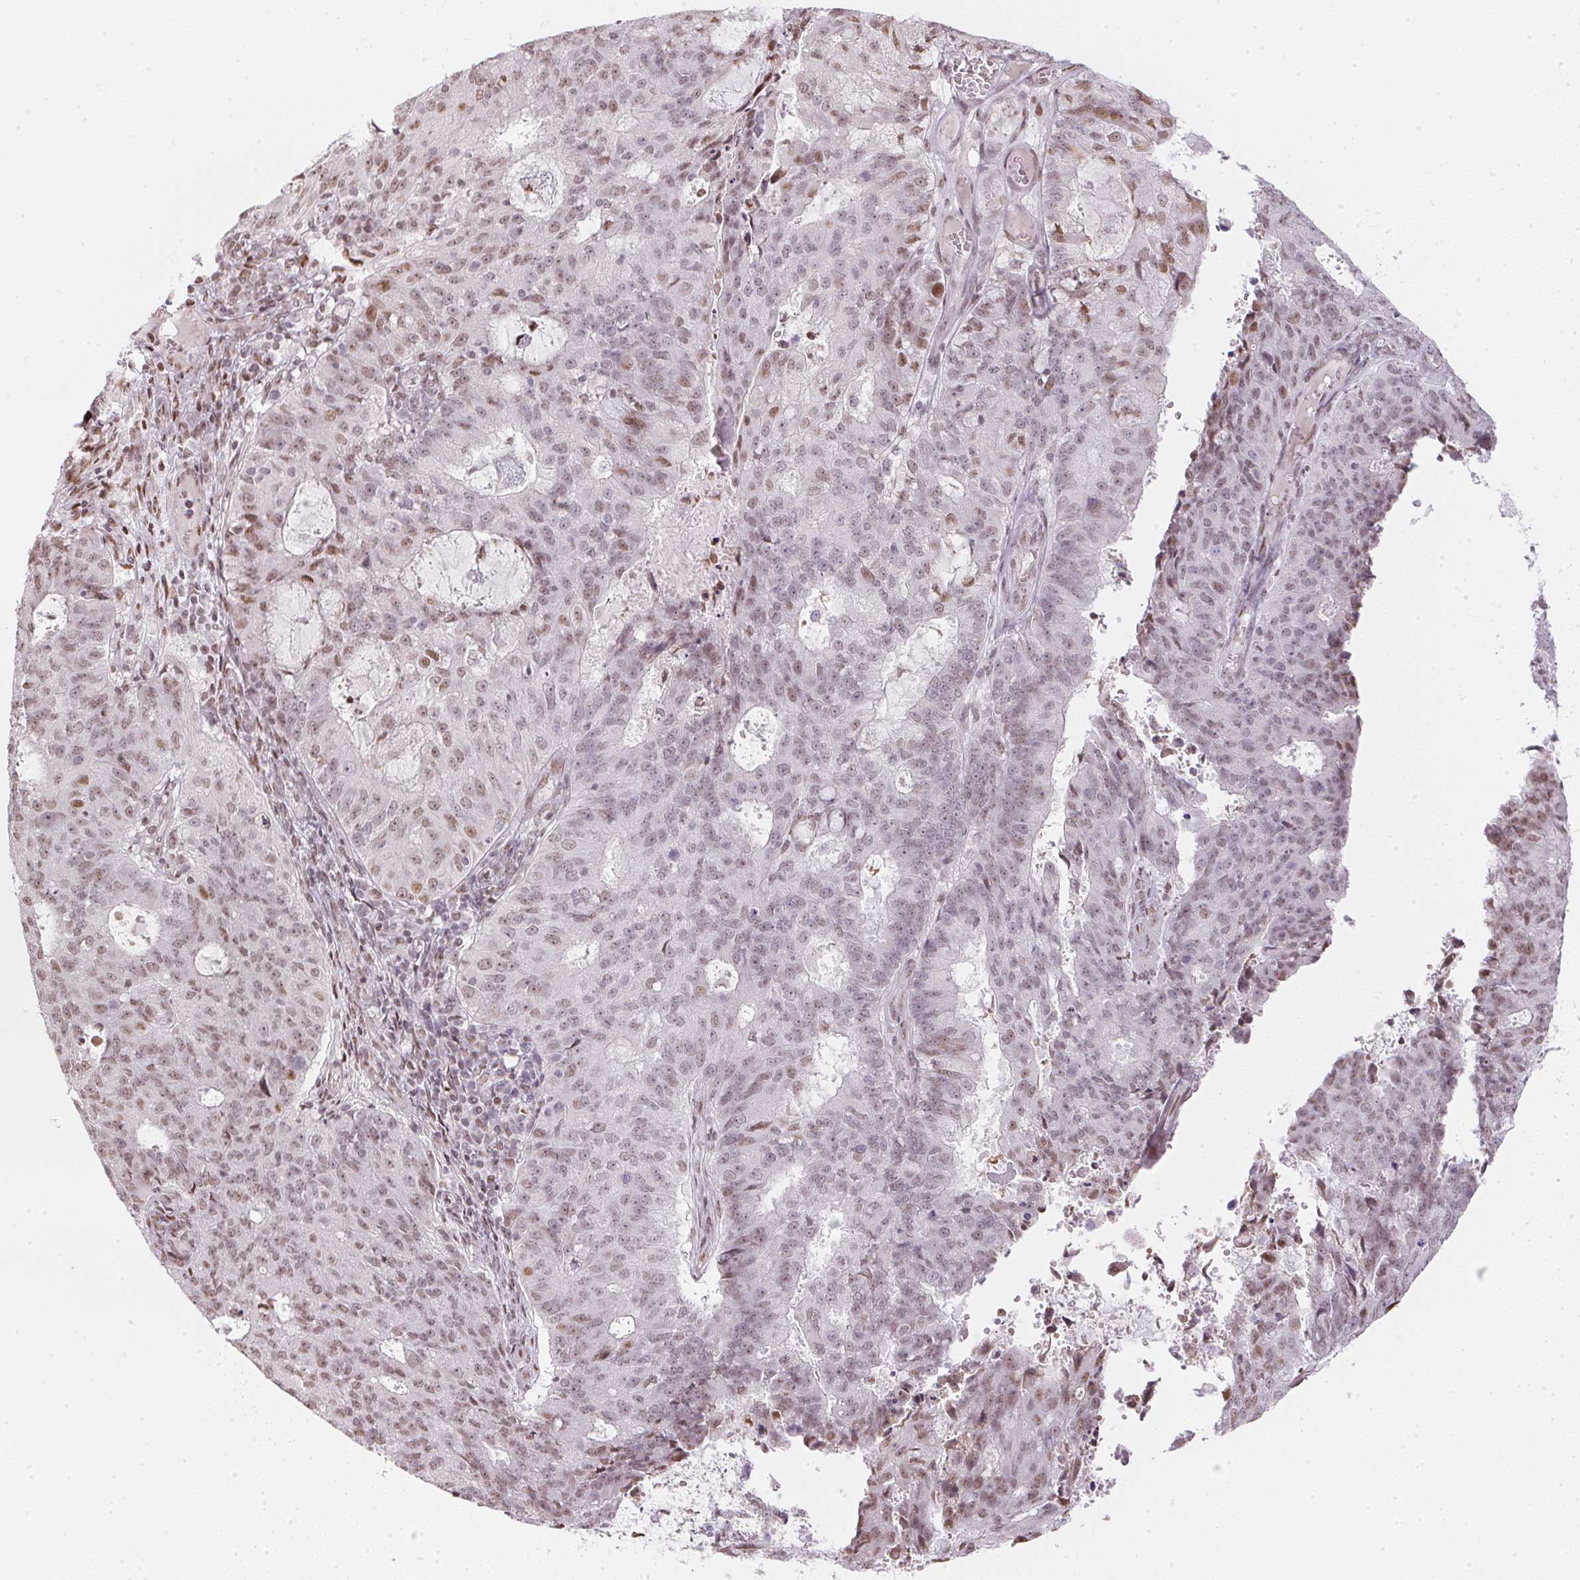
{"staining": {"intensity": "weak", "quantity": "<25%", "location": "nuclear"}, "tissue": "endometrial cancer", "cell_type": "Tumor cells", "image_type": "cancer", "snomed": [{"axis": "morphology", "description": "Adenocarcinoma, NOS"}, {"axis": "topography", "description": "Endometrium"}], "caption": "DAB immunohistochemical staining of human endometrial cancer shows no significant positivity in tumor cells.", "gene": "KAT6A", "patient": {"sex": "female", "age": 82}}